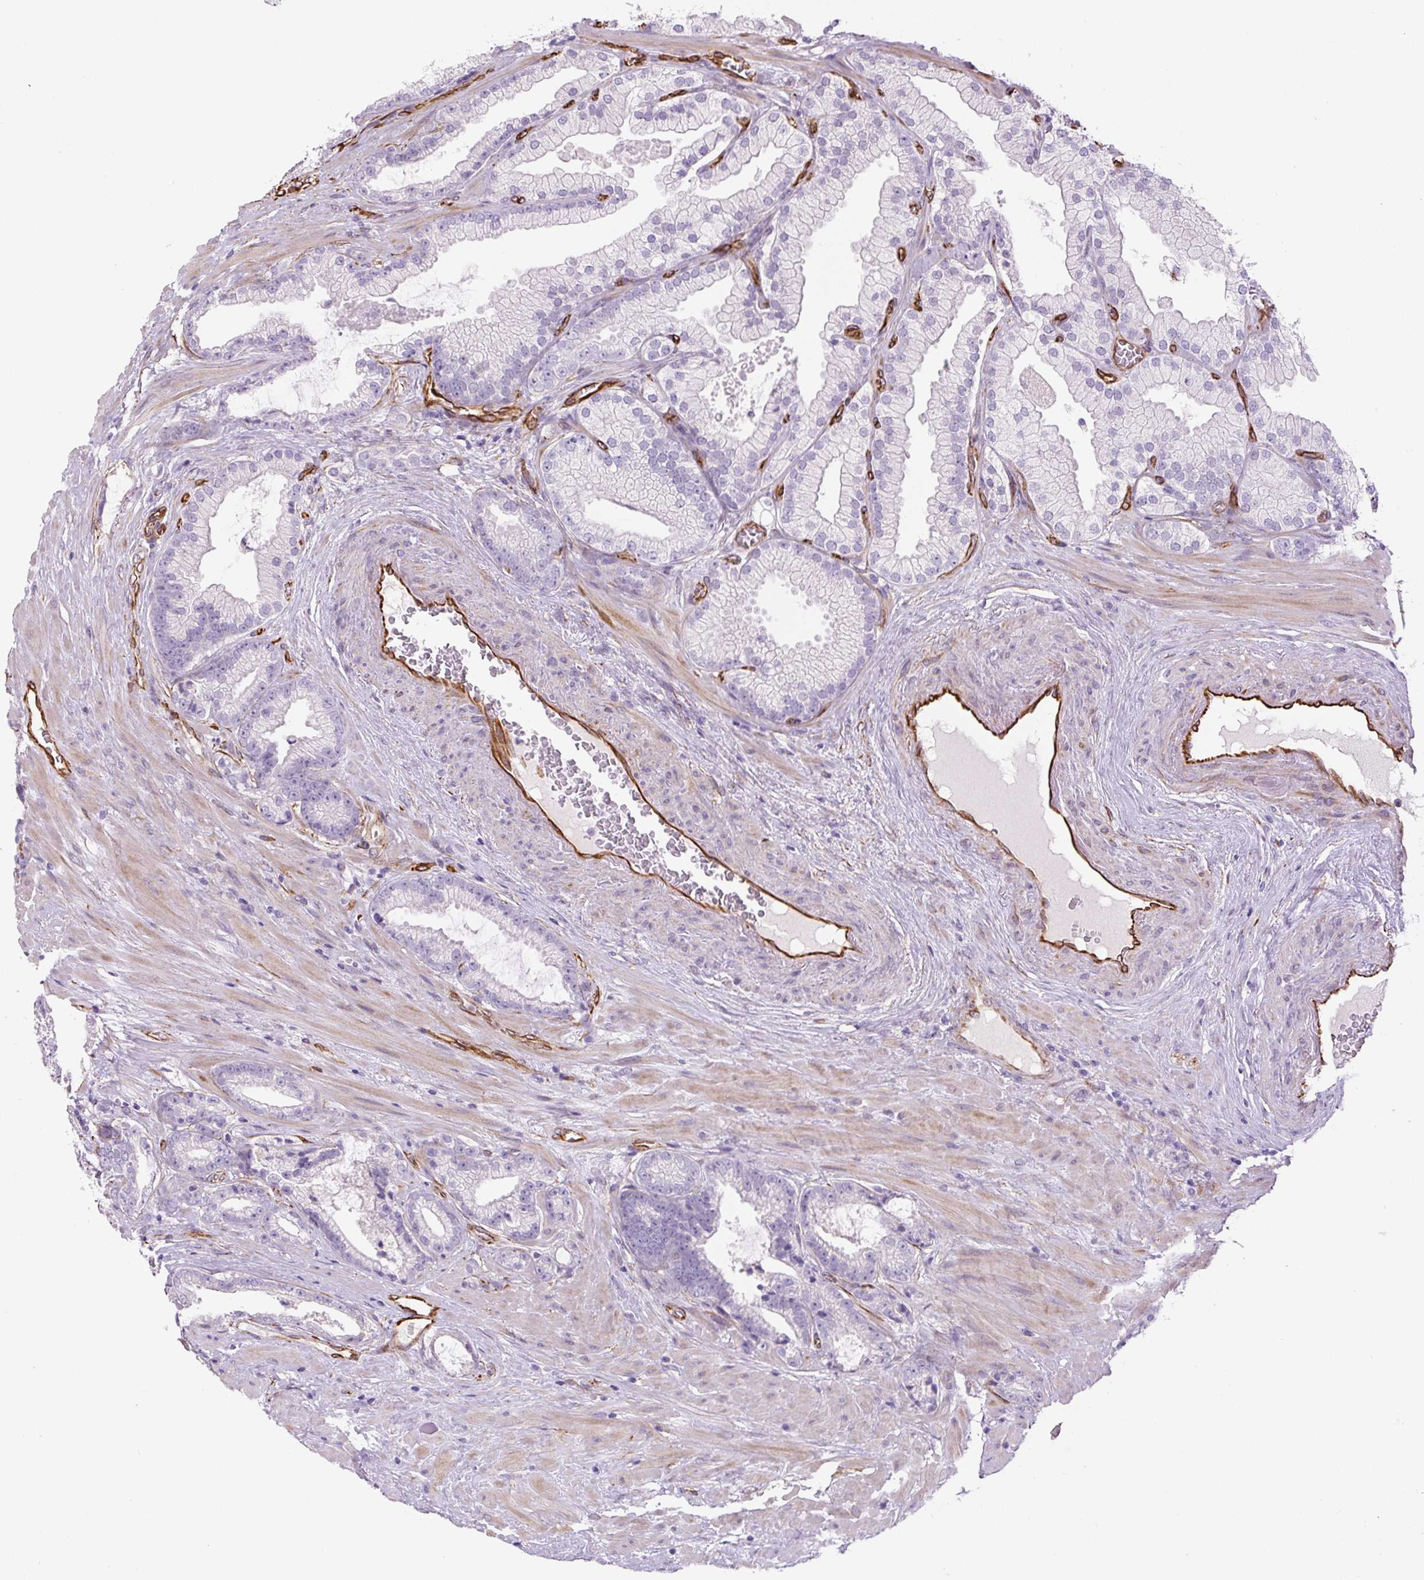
{"staining": {"intensity": "negative", "quantity": "none", "location": "none"}, "tissue": "prostate cancer", "cell_type": "Tumor cells", "image_type": "cancer", "snomed": [{"axis": "morphology", "description": "Adenocarcinoma, High grade"}, {"axis": "topography", "description": "Prostate"}], "caption": "A histopathology image of prostate cancer stained for a protein demonstrates no brown staining in tumor cells. The staining is performed using DAB brown chromogen with nuclei counter-stained in using hematoxylin.", "gene": "NES", "patient": {"sex": "male", "age": 68}}